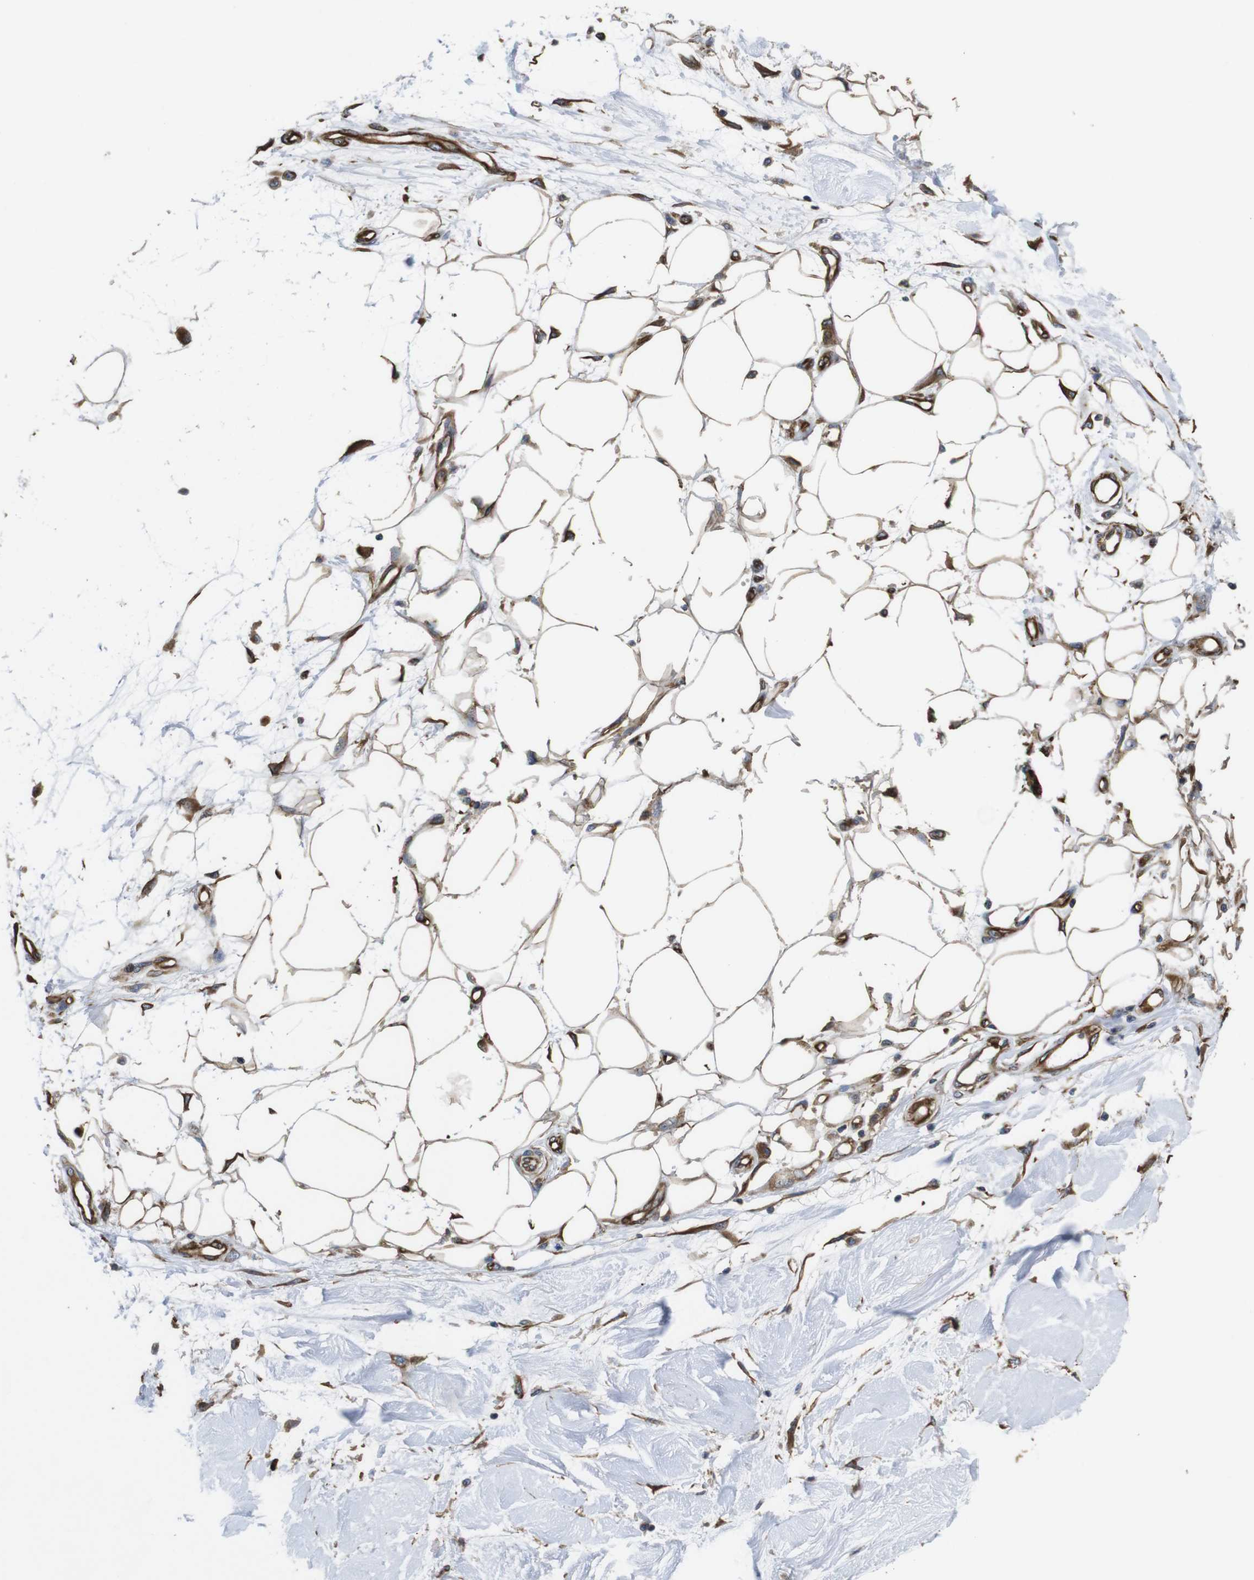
{"staining": {"intensity": "weak", "quantity": ">75%", "location": "cytoplasmic/membranous"}, "tissue": "adipose tissue", "cell_type": "Adipocytes", "image_type": "normal", "snomed": [{"axis": "morphology", "description": "Normal tissue, NOS"}, {"axis": "morphology", "description": "Squamous cell carcinoma, NOS"}, {"axis": "topography", "description": "Skin"}, {"axis": "topography", "description": "Peripheral nerve tissue"}], "caption": "A brown stain highlights weak cytoplasmic/membranous staining of a protein in adipocytes of unremarkable human adipose tissue. The staining was performed using DAB (3,3'-diaminobenzidine), with brown indicating positive protein expression. Nuclei are stained blue with hematoxylin.", "gene": "POMK", "patient": {"sex": "male", "age": 83}}